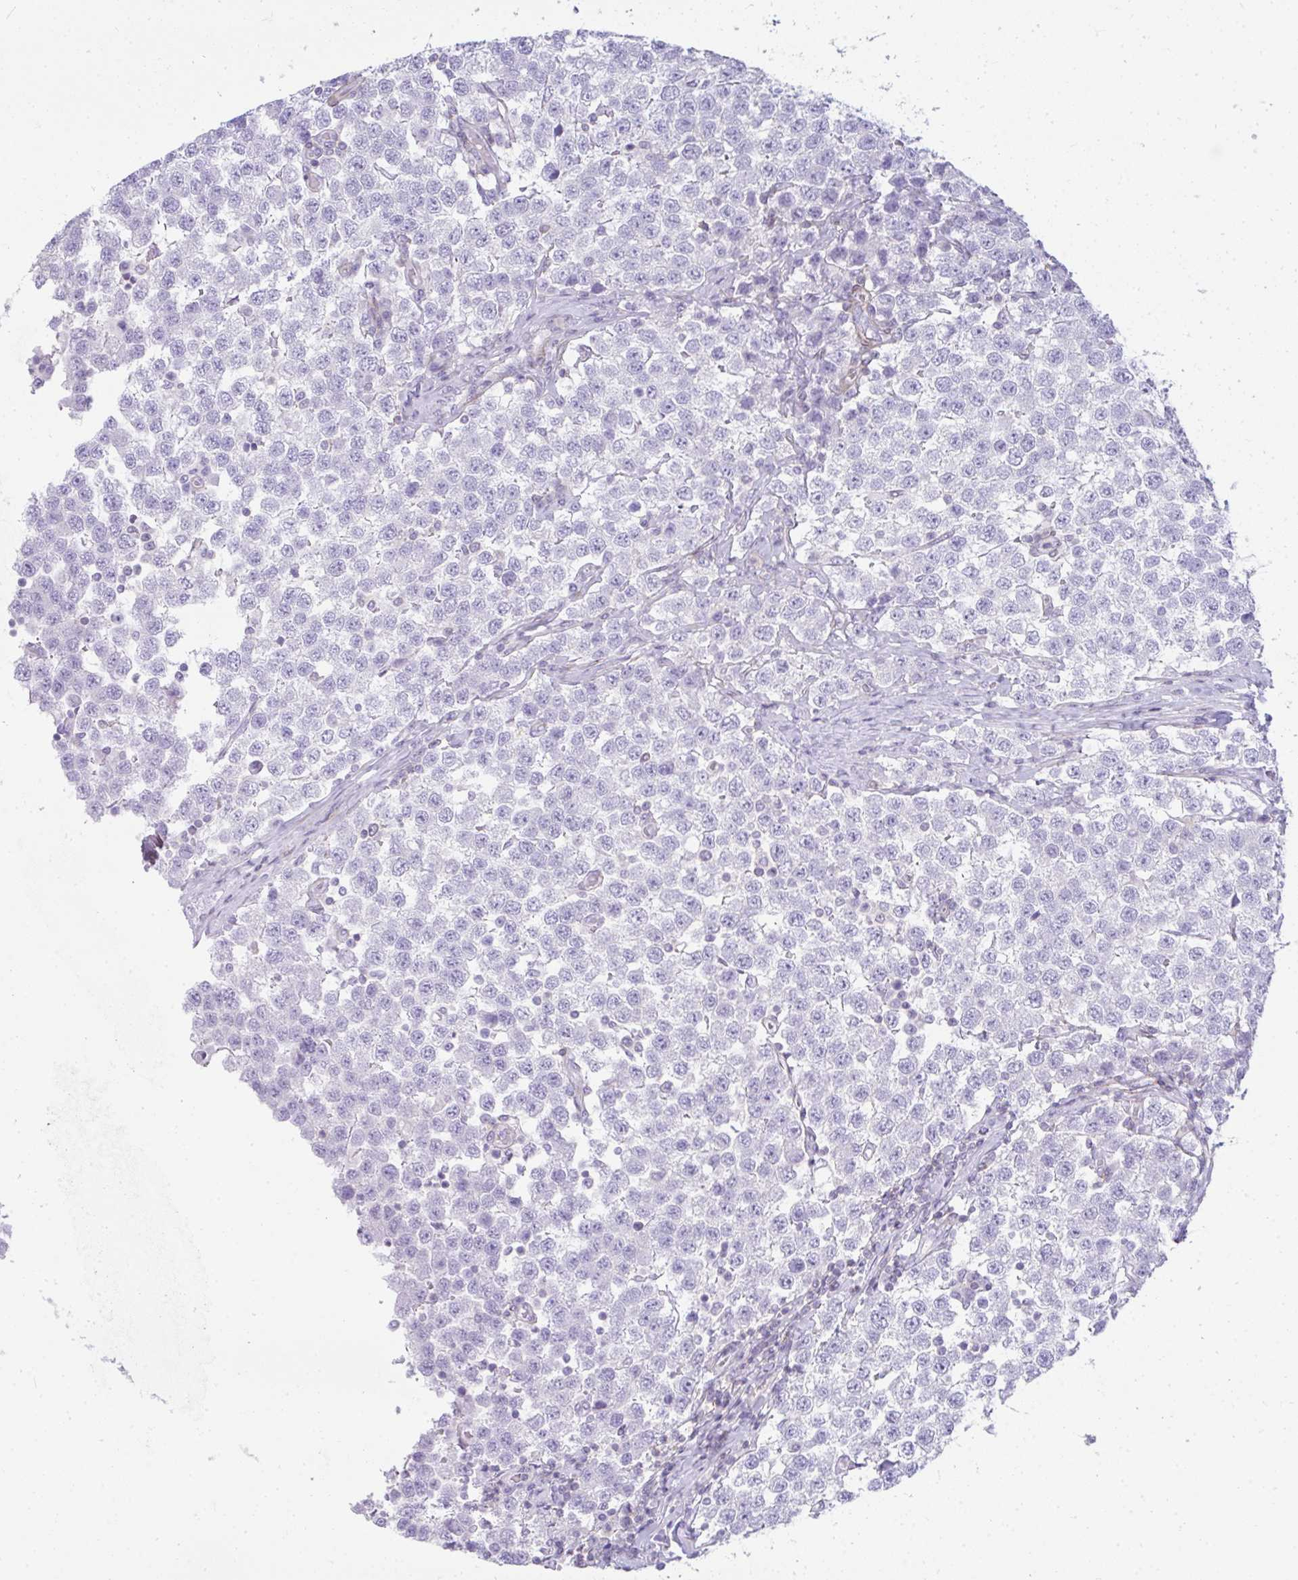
{"staining": {"intensity": "negative", "quantity": "none", "location": "none"}, "tissue": "testis cancer", "cell_type": "Tumor cells", "image_type": "cancer", "snomed": [{"axis": "morphology", "description": "Seminoma, NOS"}, {"axis": "topography", "description": "Testis"}], "caption": "A micrograph of testis seminoma stained for a protein demonstrates no brown staining in tumor cells.", "gene": "CDRT15", "patient": {"sex": "male", "age": 34}}